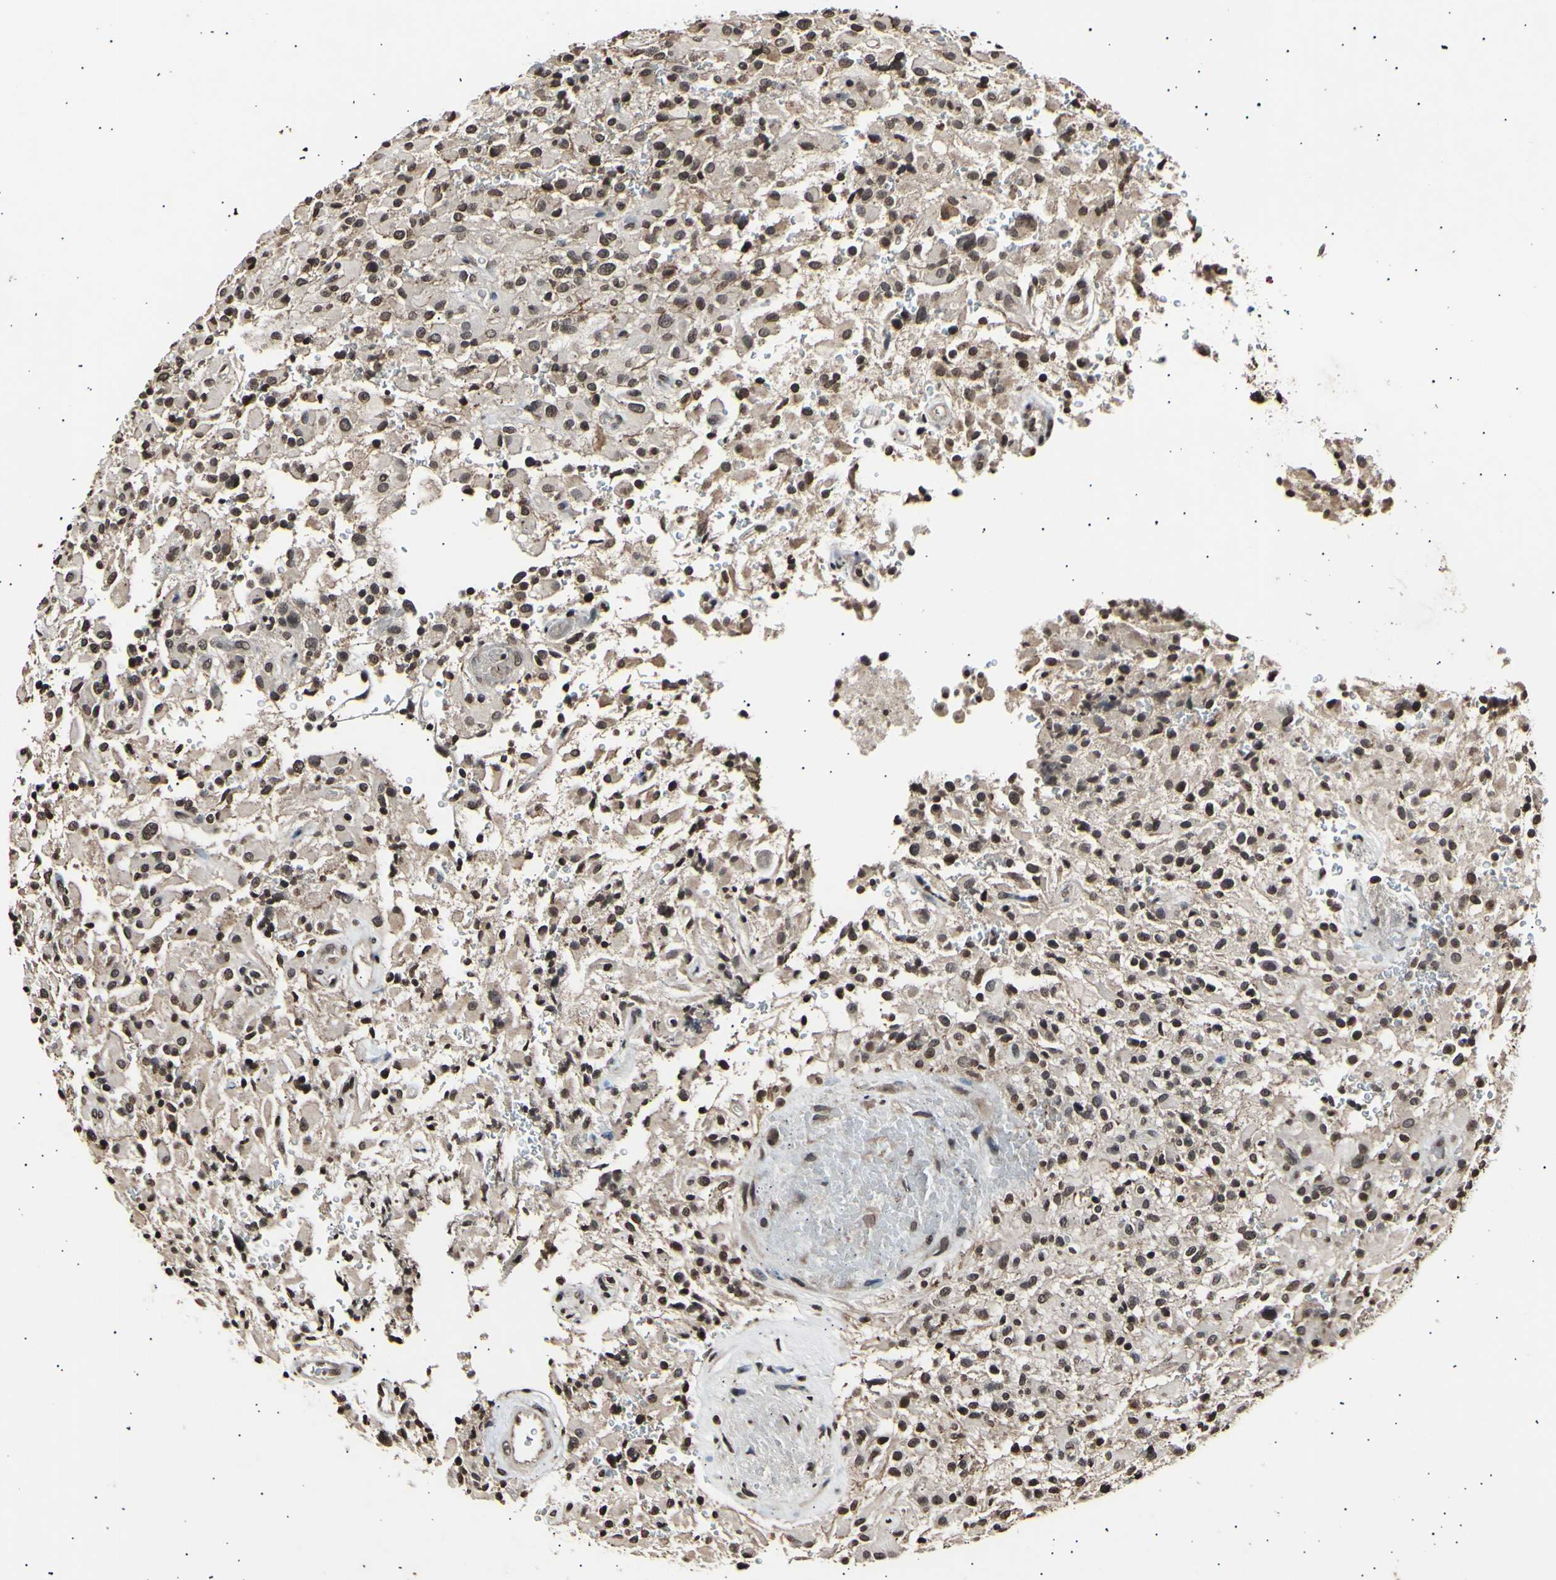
{"staining": {"intensity": "weak", "quantity": ">75%", "location": "nuclear"}, "tissue": "glioma", "cell_type": "Tumor cells", "image_type": "cancer", "snomed": [{"axis": "morphology", "description": "Glioma, malignant, High grade"}, {"axis": "topography", "description": "Brain"}], "caption": "The photomicrograph displays staining of malignant glioma (high-grade), revealing weak nuclear protein positivity (brown color) within tumor cells.", "gene": "ANAPC7", "patient": {"sex": "male", "age": 71}}